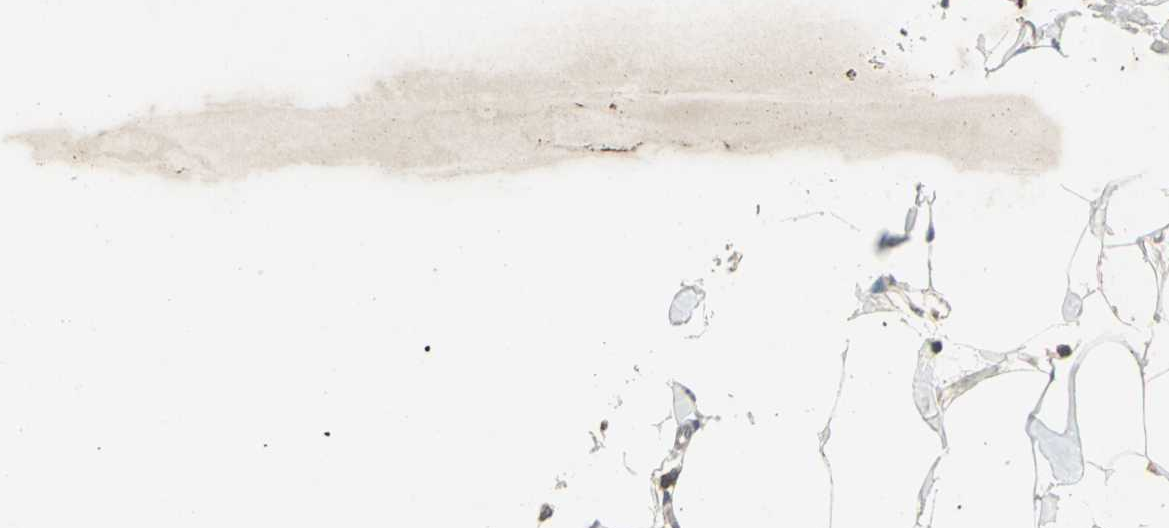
{"staining": {"intensity": "weak", "quantity": ">75%", "location": "cytoplasmic/membranous"}, "tissue": "breast cancer", "cell_type": "Tumor cells", "image_type": "cancer", "snomed": [{"axis": "morphology", "description": "Normal tissue, NOS"}, {"axis": "morphology", "description": "Duct carcinoma"}, {"axis": "topography", "description": "Breast"}], "caption": "DAB (3,3'-diaminobenzidine) immunohistochemical staining of breast cancer shows weak cytoplasmic/membranous protein staining in about >75% of tumor cells.", "gene": "KEAP1", "patient": {"sex": "female", "age": 50}}